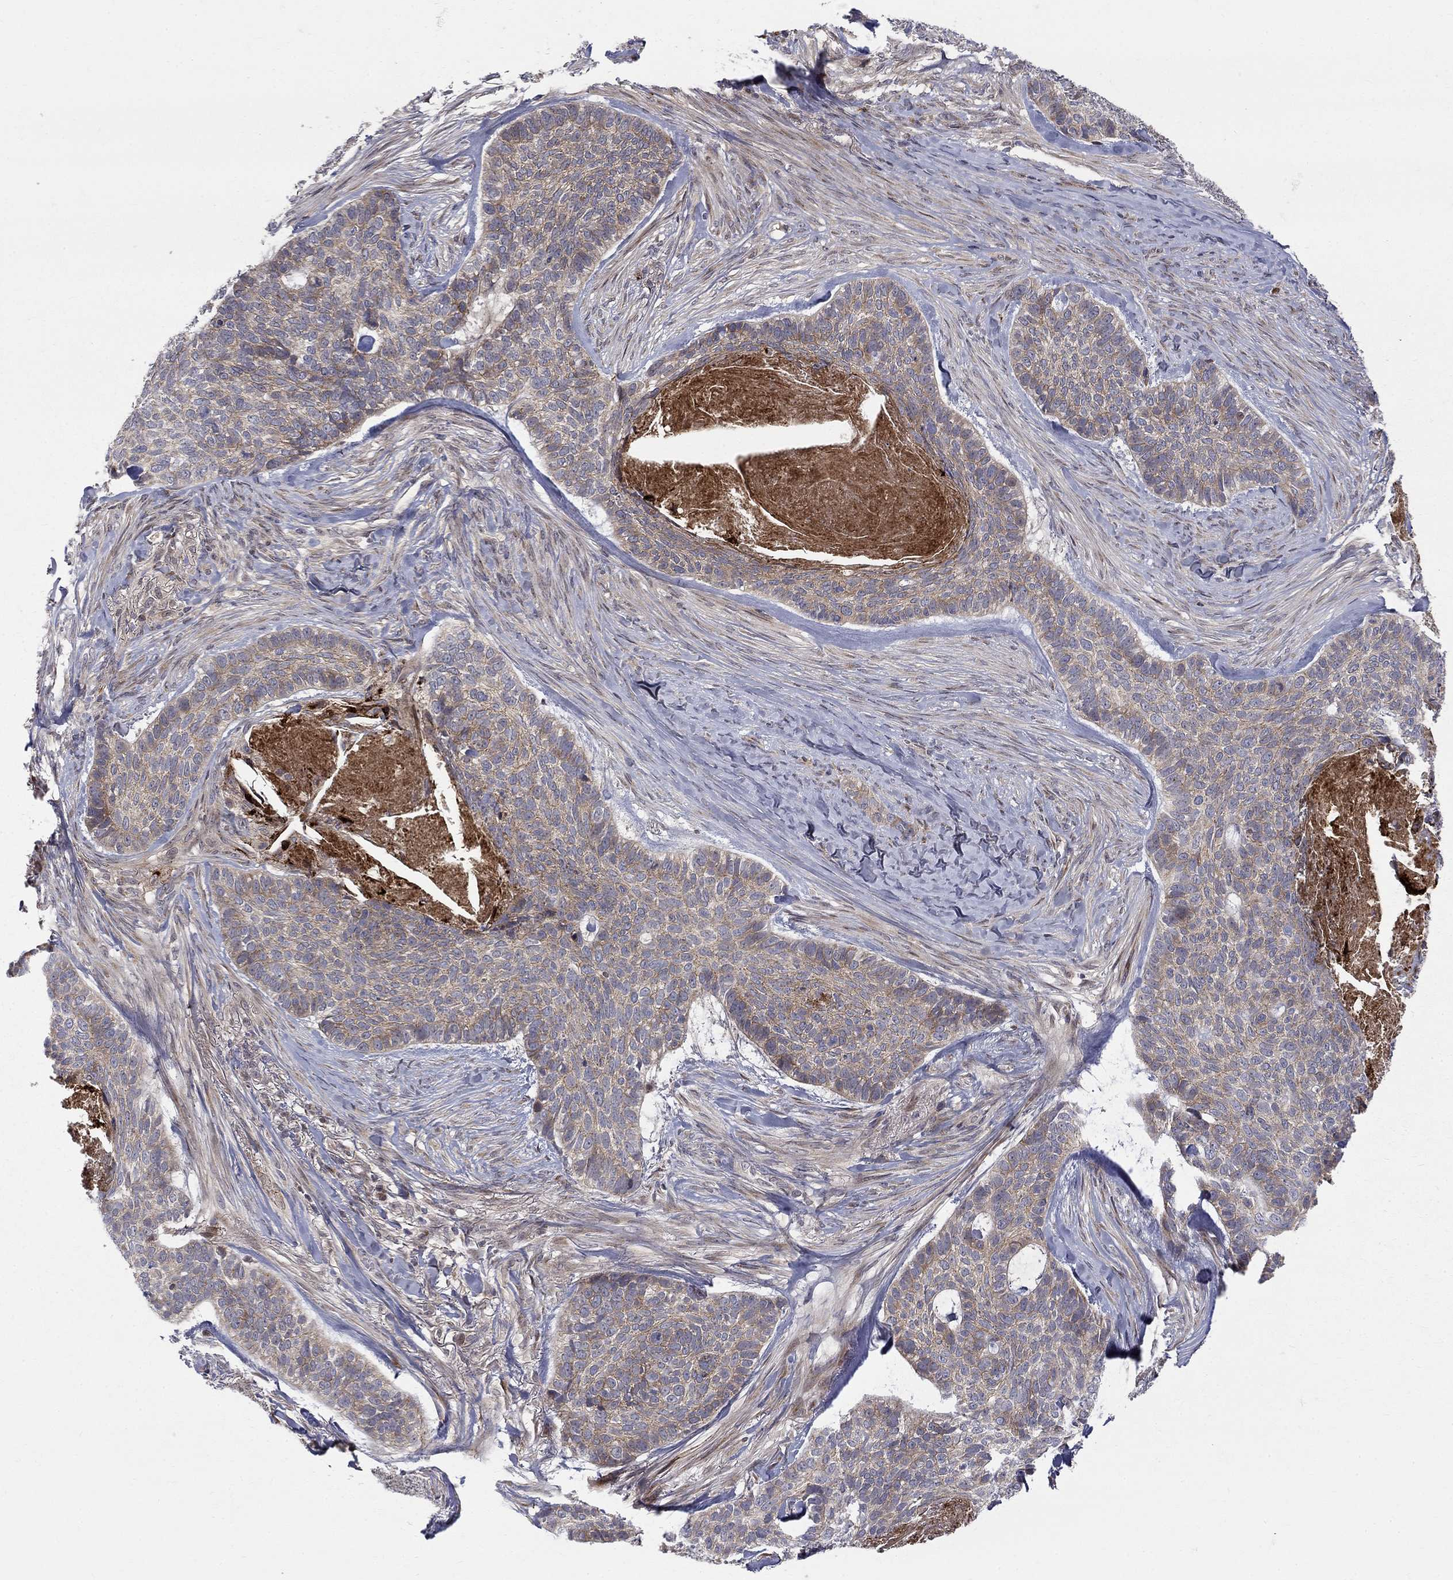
{"staining": {"intensity": "weak", "quantity": "25%-75%", "location": "cytoplasmic/membranous"}, "tissue": "skin cancer", "cell_type": "Tumor cells", "image_type": "cancer", "snomed": [{"axis": "morphology", "description": "Basal cell carcinoma"}, {"axis": "topography", "description": "Skin"}], "caption": "Human basal cell carcinoma (skin) stained for a protein (brown) exhibits weak cytoplasmic/membranous positive staining in about 25%-75% of tumor cells.", "gene": "WDR19", "patient": {"sex": "female", "age": 69}}